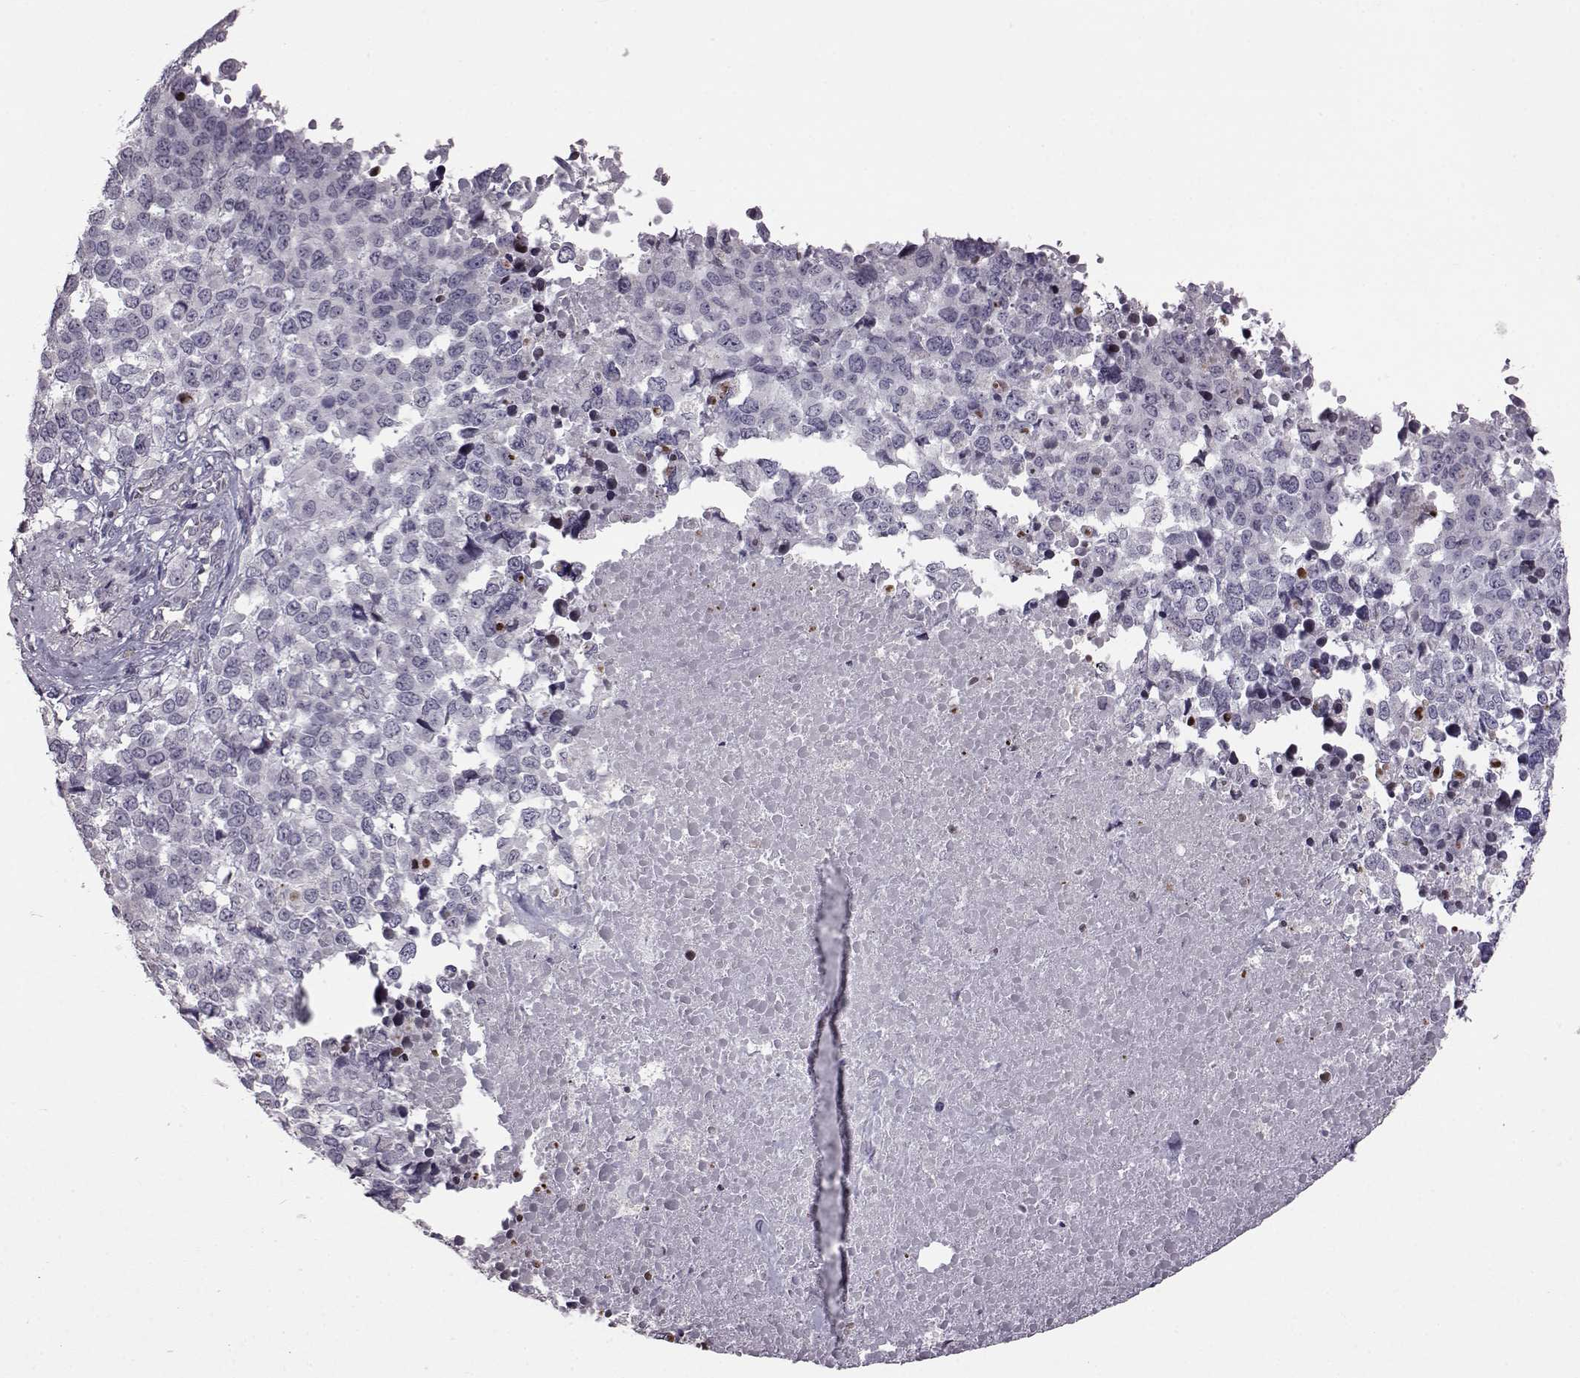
{"staining": {"intensity": "negative", "quantity": "none", "location": "none"}, "tissue": "melanoma", "cell_type": "Tumor cells", "image_type": "cancer", "snomed": [{"axis": "morphology", "description": "Malignant melanoma, Metastatic site"}, {"axis": "topography", "description": "Skin"}], "caption": "High power microscopy image of an immunohistochemistry histopathology image of melanoma, revealing no significant positivity in tumor cells. (Stains: DAB (3,3'-diaminobenzidine) immunohistochemistry (IHC) with hematoxylin counter stain, Microscopy: brightfield microscopy at high magnification).", "gene": "GAL", "patient": {"sex": "male", "age": 84}}